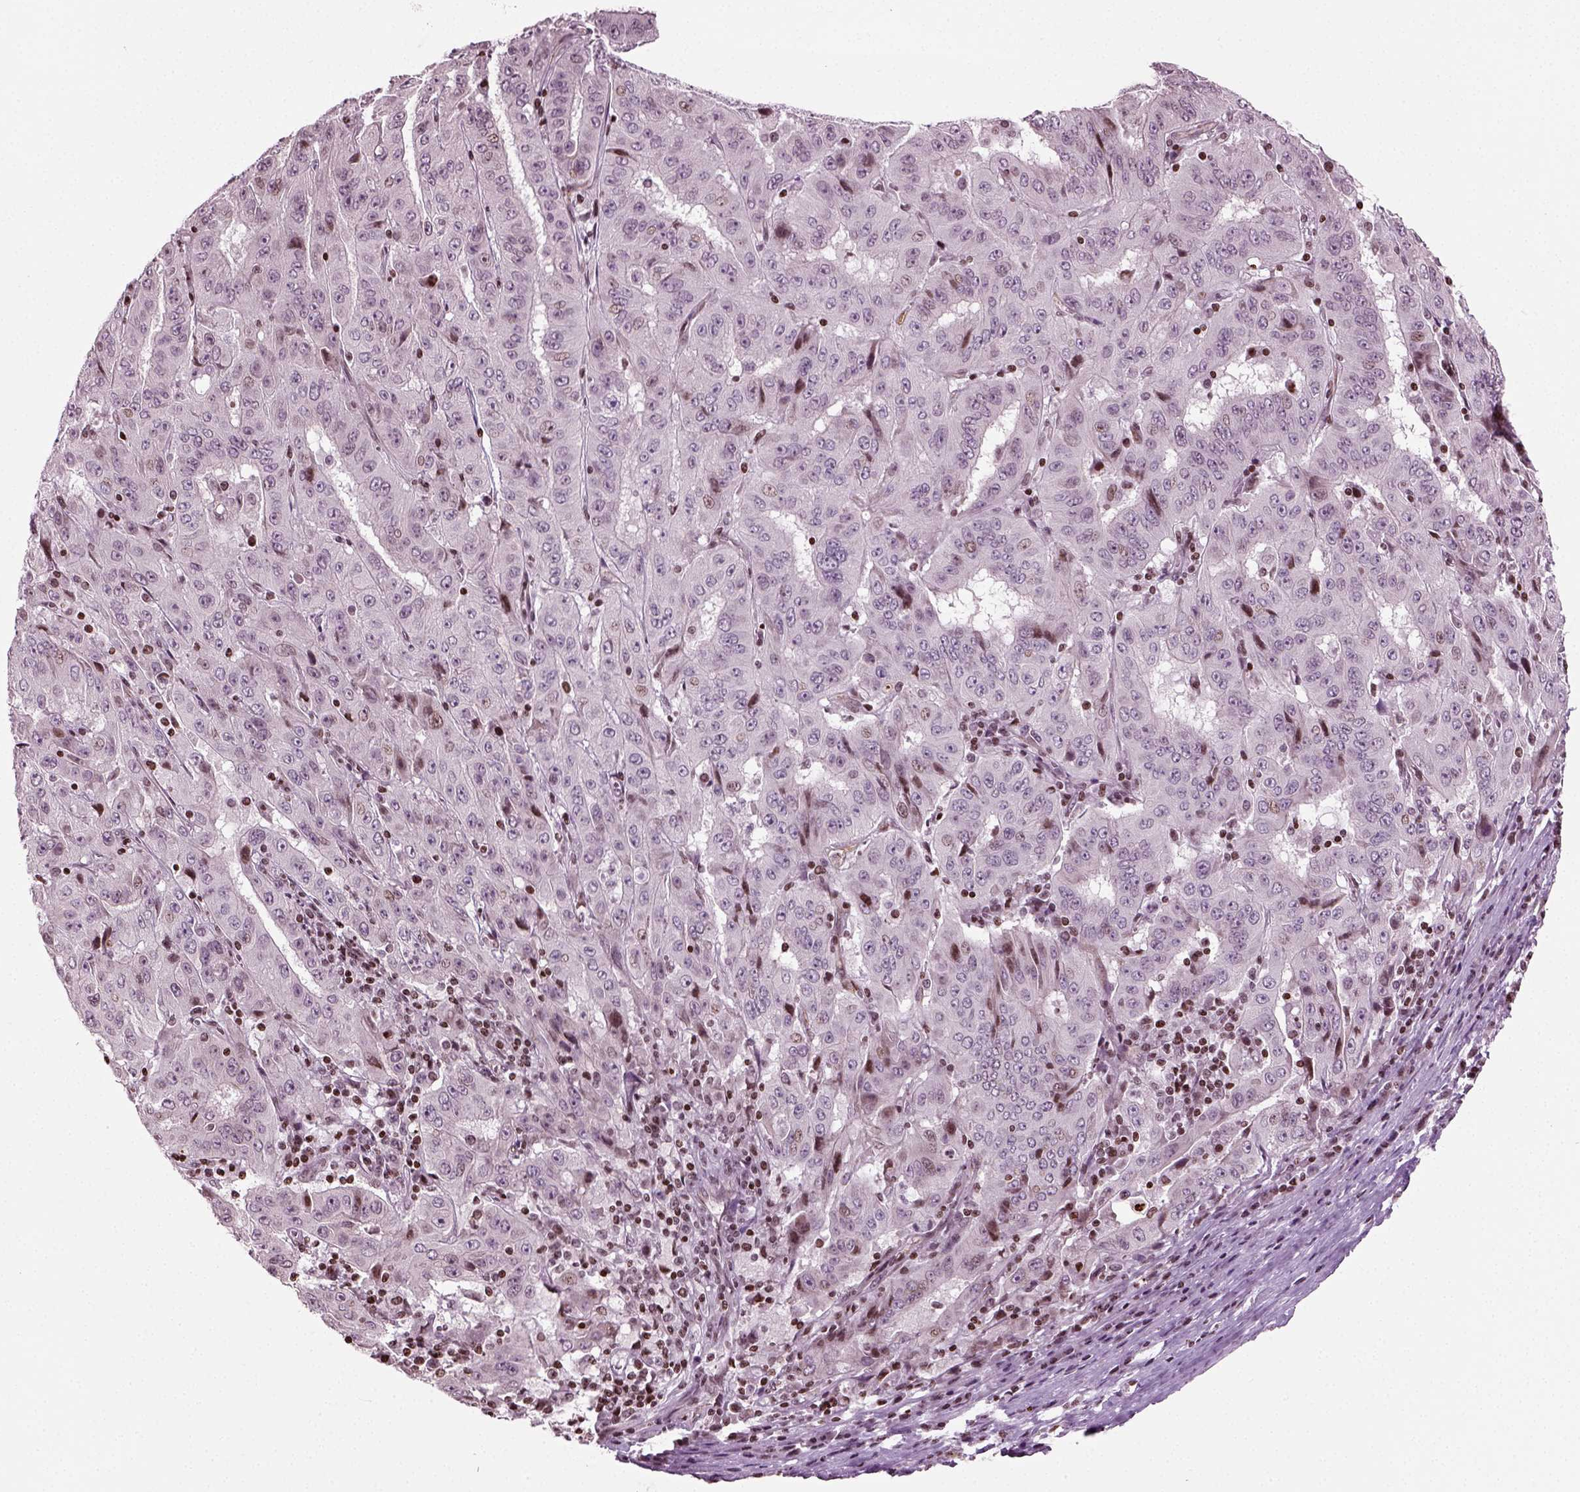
{"staining": {"intensity": "weak", "quantity": "<25%", "location": "nuclear"}, "tissue": "pancreatic cancer", "cell_type": "Tumor cells", "image_type": "cancer", "snomed": [{"axis": "morphology", "description": "Adenocarcinoma, NOS"}, {"axis": "topography", "description": "Pancreas"}], "caption": "A high-resolution micrograph shows immunohistochemistry (IHC) staining of adenocarcinoma (pancreatic), which shows no significant positivity in tumor cells.", "gene": "HEYL", "patient": {"sex": "male", "age": 63}}